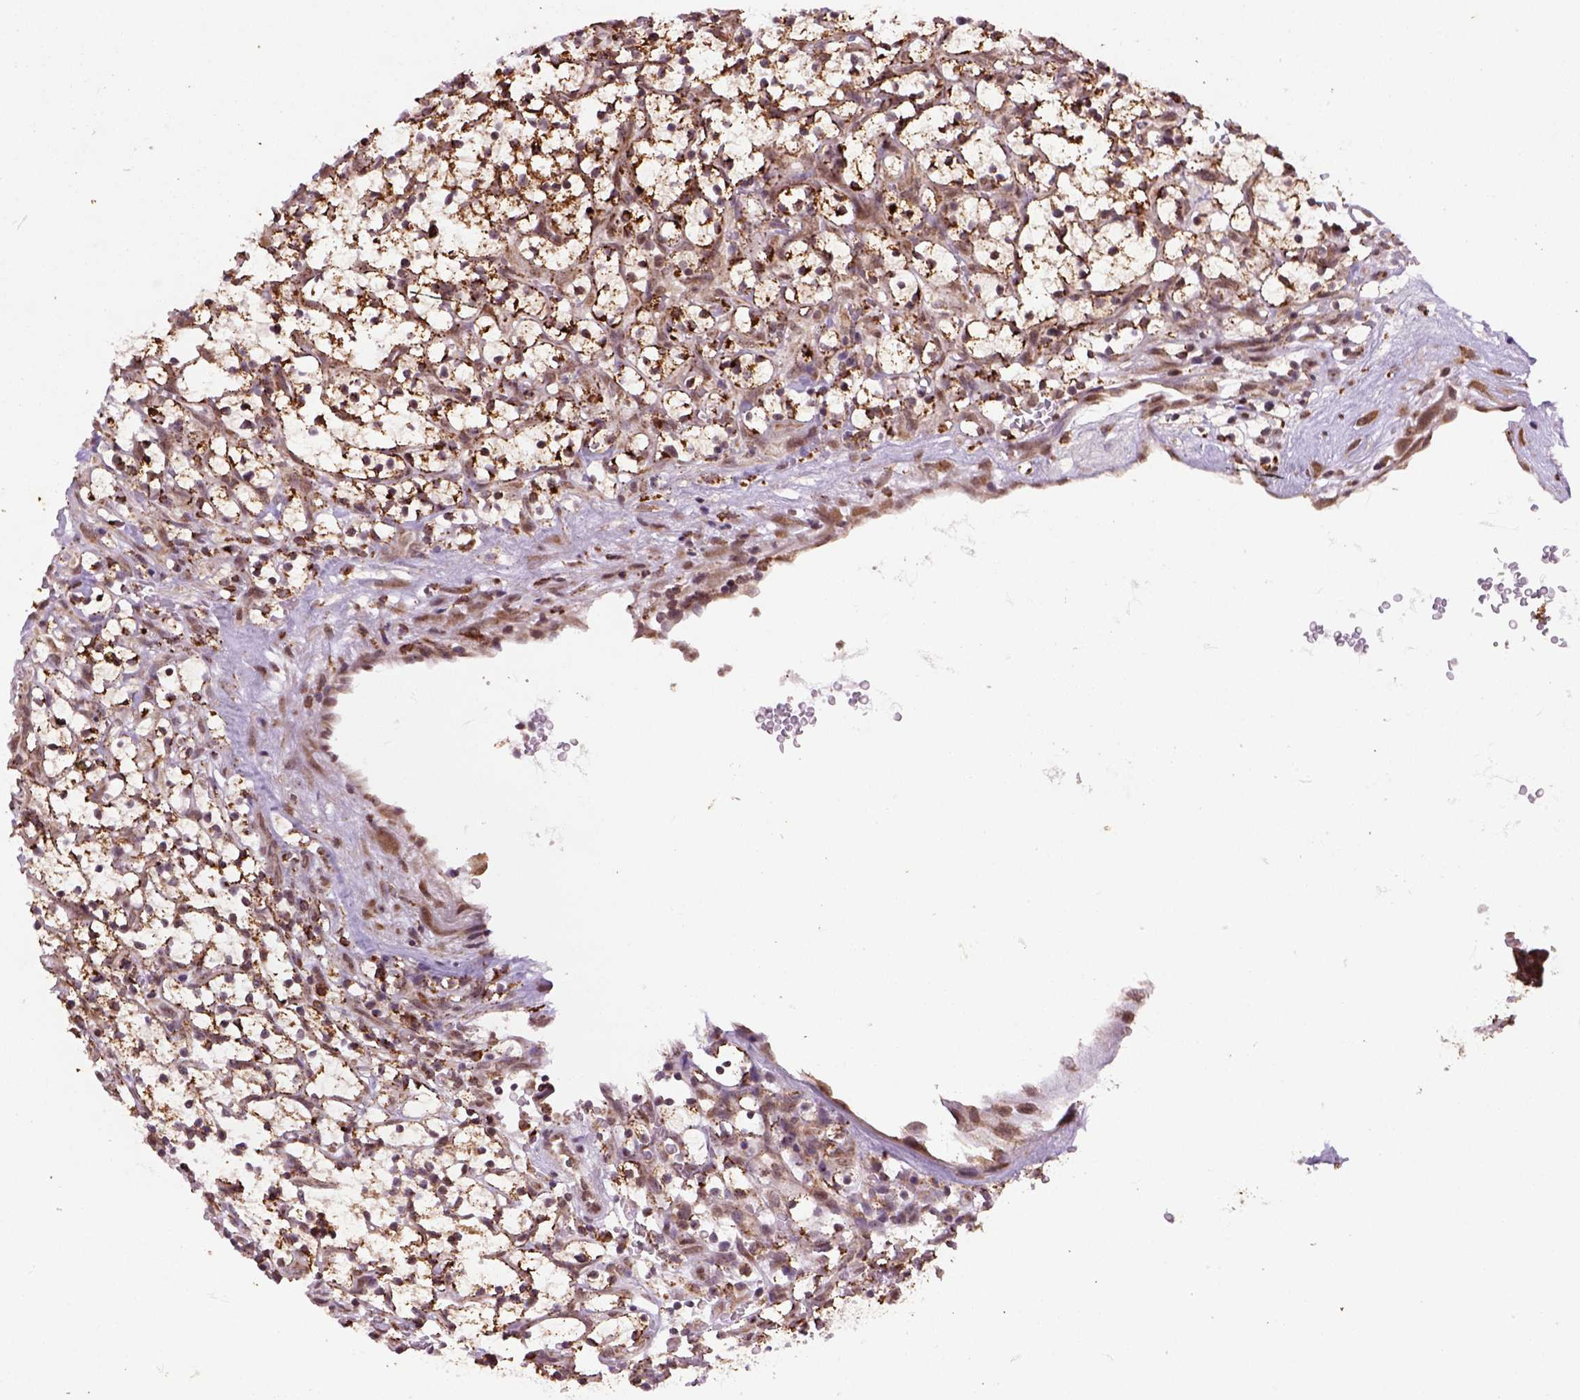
{"staining": {"intensity": "strong", "quantity": ">75%", "location": "cytoplasmic/membranous"}, "tissue": "renal cancer", "cell_type": "Tumor cells", "image_type": "cancer", "snomed": [{"axis": "morphology", "description": "Adenocarcinoma, NOS"}, {"axis": "topography", "description": "Kidney"}], "caption": "Immunohistochemistry (DAB) staining of human renal cancer shows strong cytoplasmic/membranous protein expression in about >75% of tumor cells. (DAB (3,3'-diaminobenzidine) = brown stain, brightfield microscopy at high magnification).", "gene": "FZD7", "patient": {"sex": "female", "age": 64}}